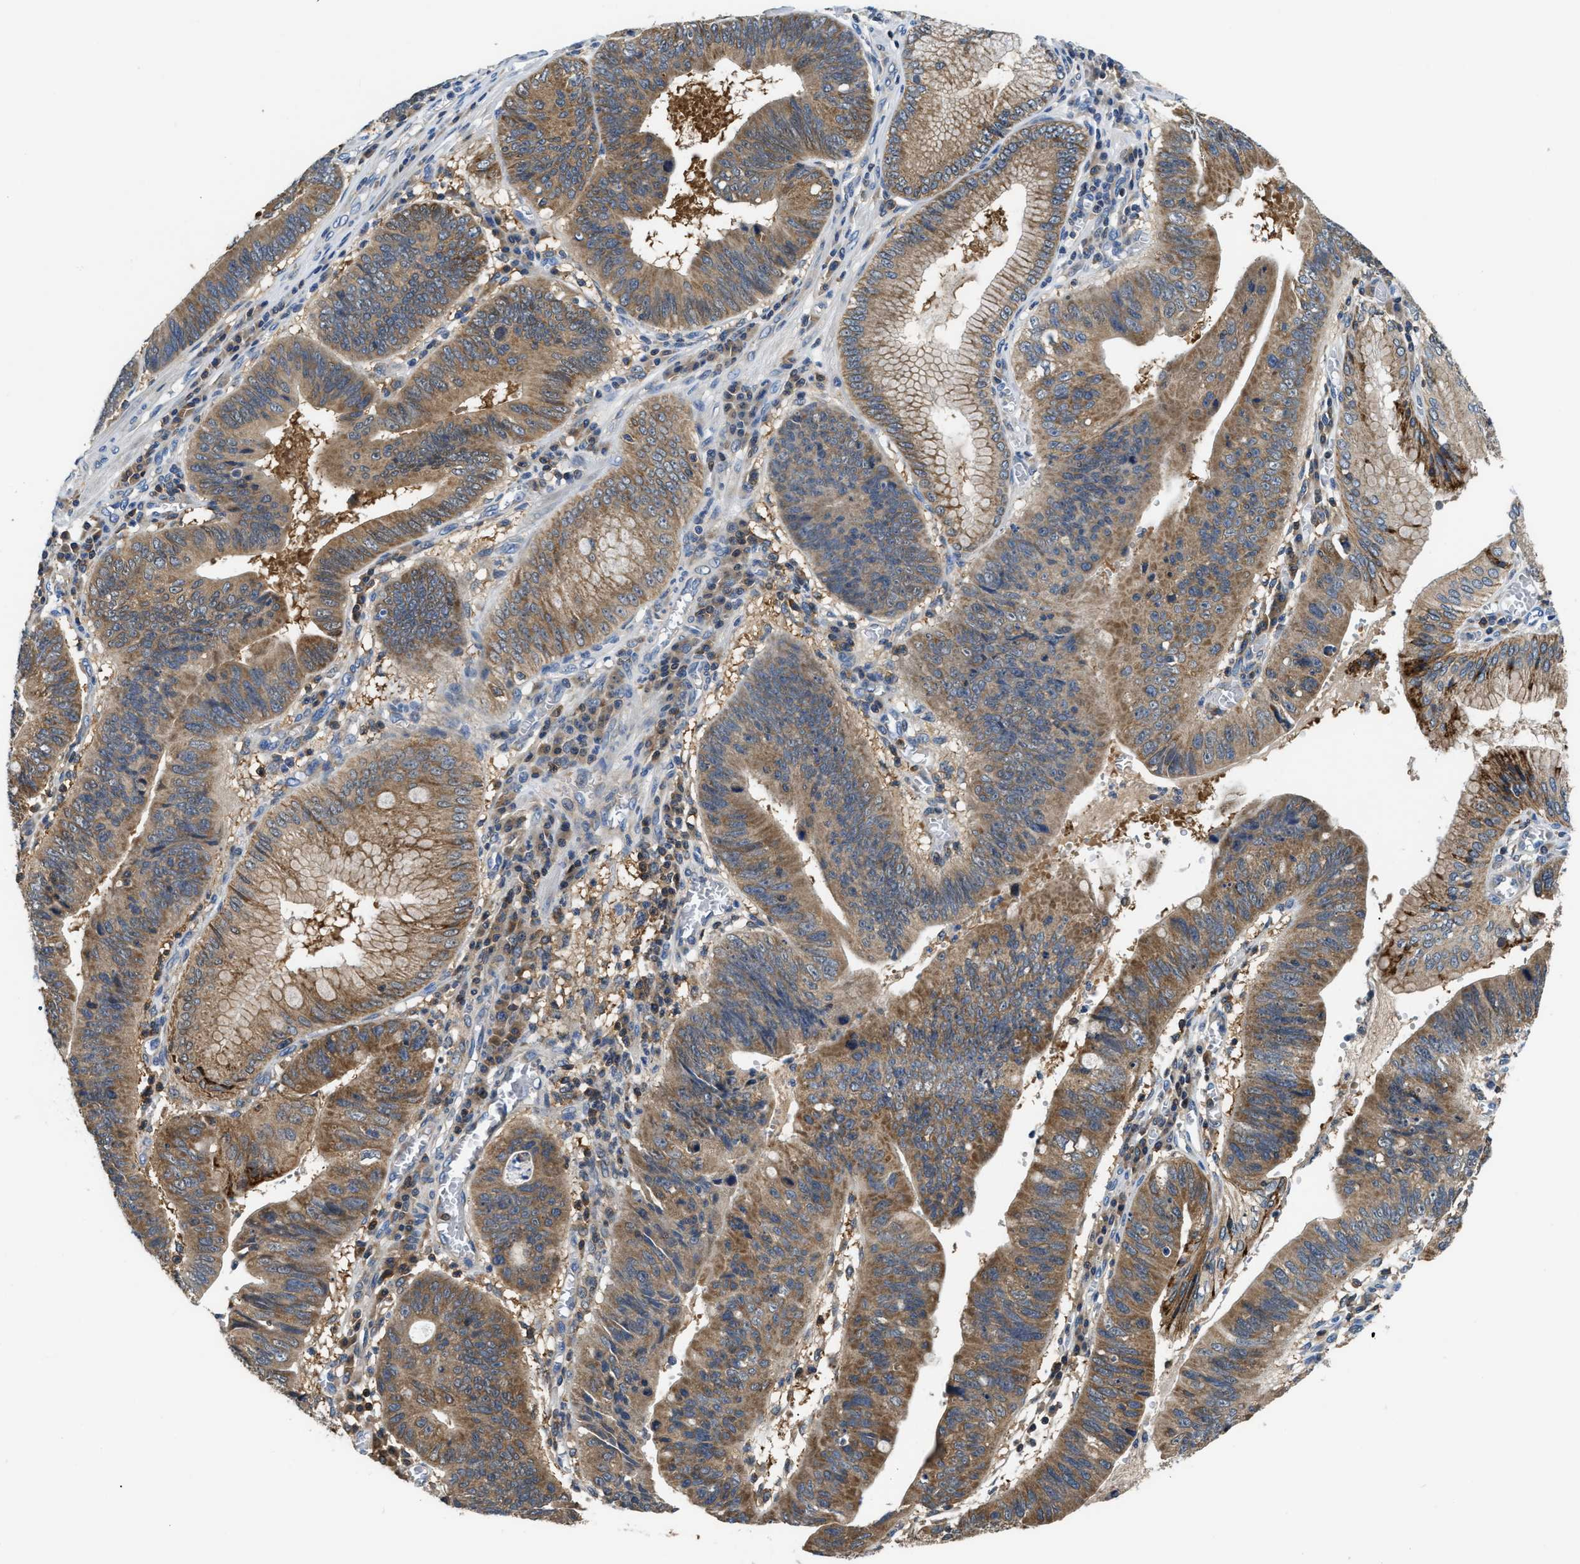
{"staining": {"intensity": "moderate", "quantity": ">75%", "location": "cytoplasmic/membranous"}, "tissue": "stomach cancer", "cell_type": "Tumor cells", "image_type": "cancer", "snomed": [{"axis": "morphology", "description": "Adenocarcinoma, NOS"}, {"axis": "topography", "description": "Stomach"}], "caption": "Human stomach cancer stained with a brown dye exhibits moderate cytoplasmic/membranous positive expression in about >75% of tumor cells.", "gene": "CCM2", "patient": {"sex": "male", "age": 59}}